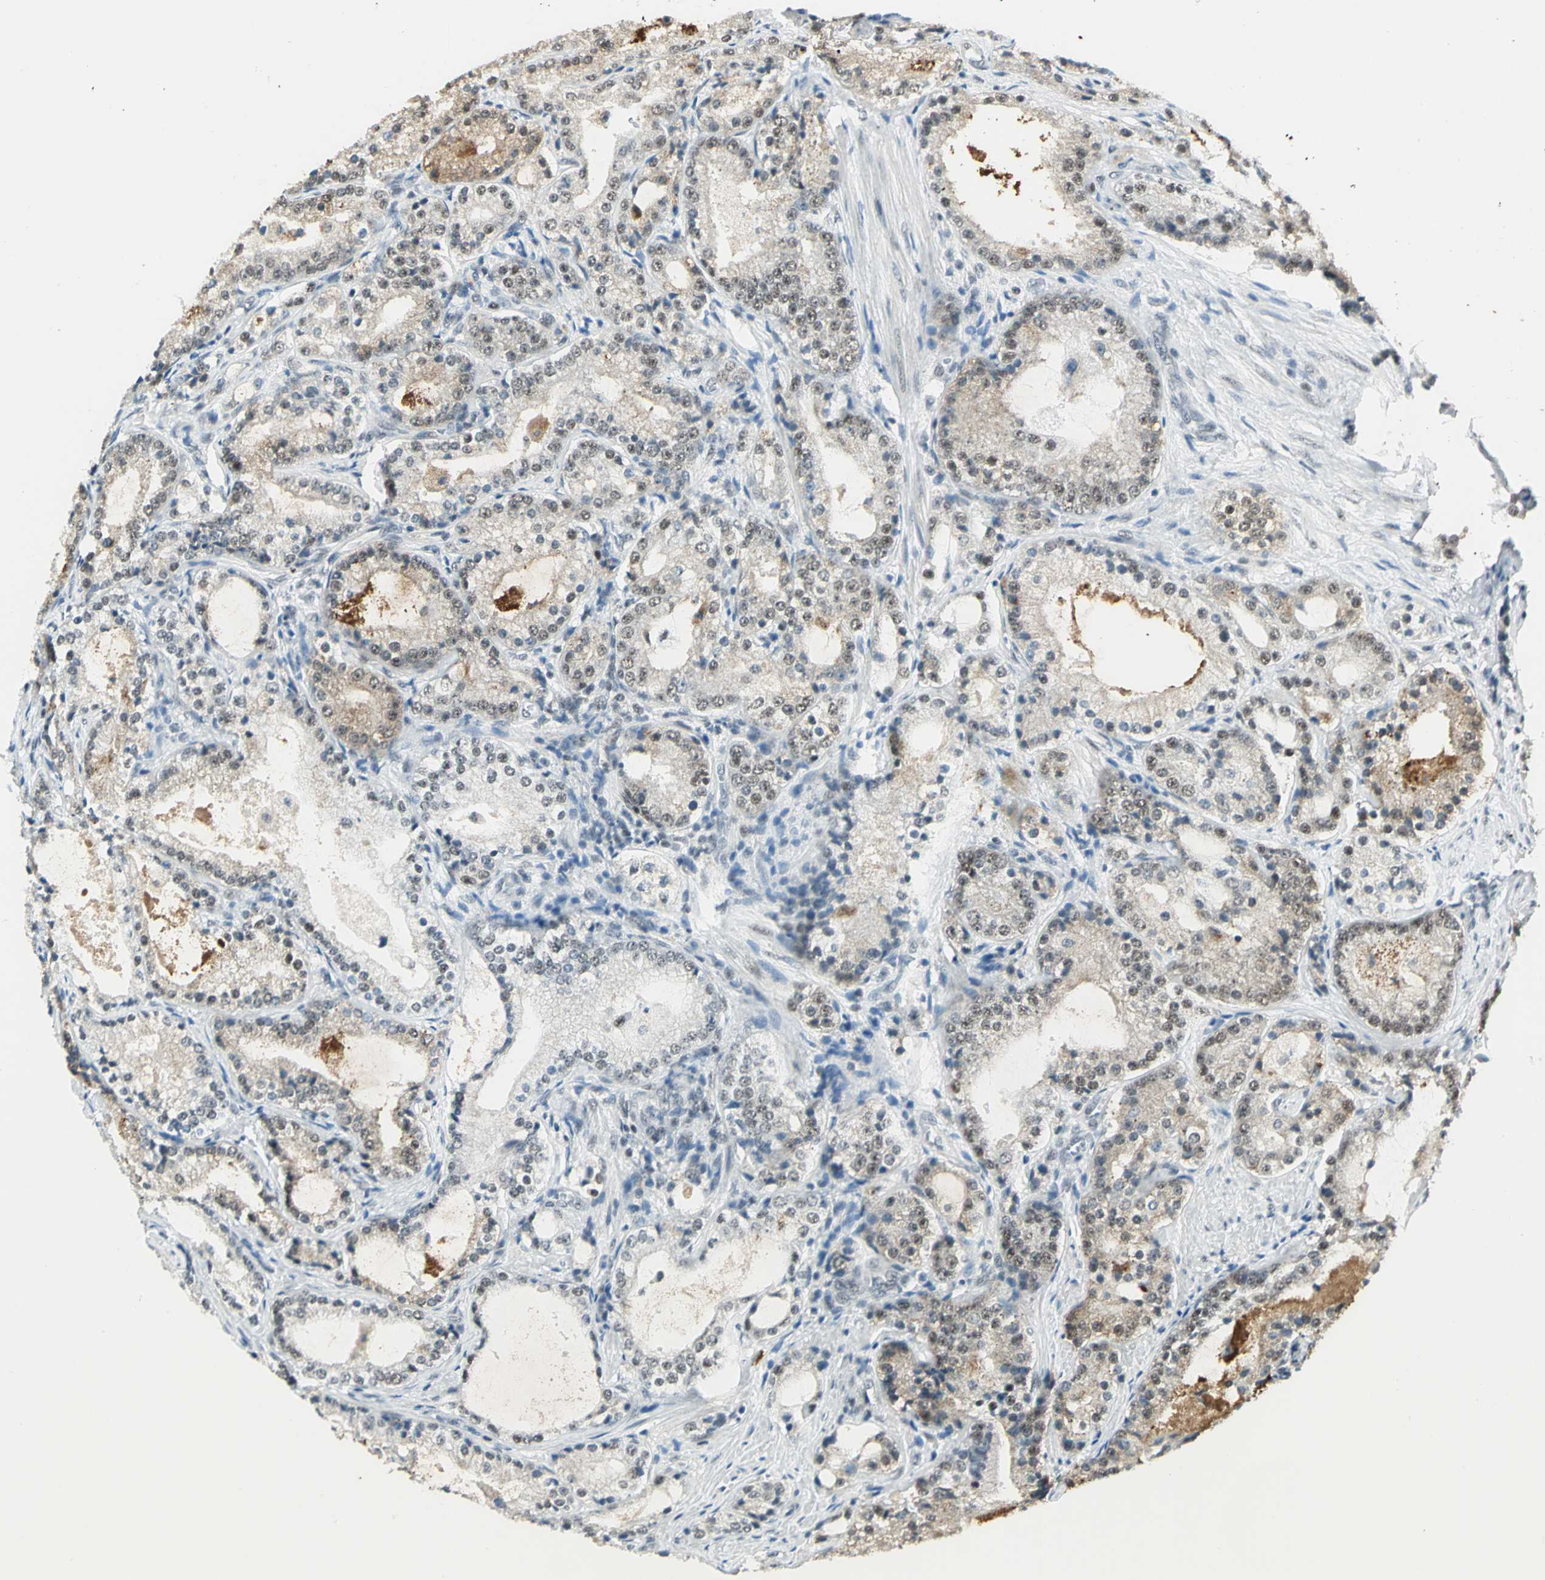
{"staining": {"intensity": "moderate", "quantity": ">75%", "location": "cytoplasmic/membranous,nuclear"}, "tissue": "prostate cancer", "cell_type": "Tumor cells", "image_type": "cancer", "snomed": [{"axis": "morphology", "description": "Adenocarcinoma, High grade"}, {"axis": "topography", "description": "Prostate"}], "caption": "Adenocarcinoma (high-grade) (prostate) stained for a protein (brown) reveals moderate cytoplasmic/membranous and nuclear positive positivity in about >75% of tumor cells.", "gene": "CCNT1", "patient": {"sex": "male", "age": 63}}